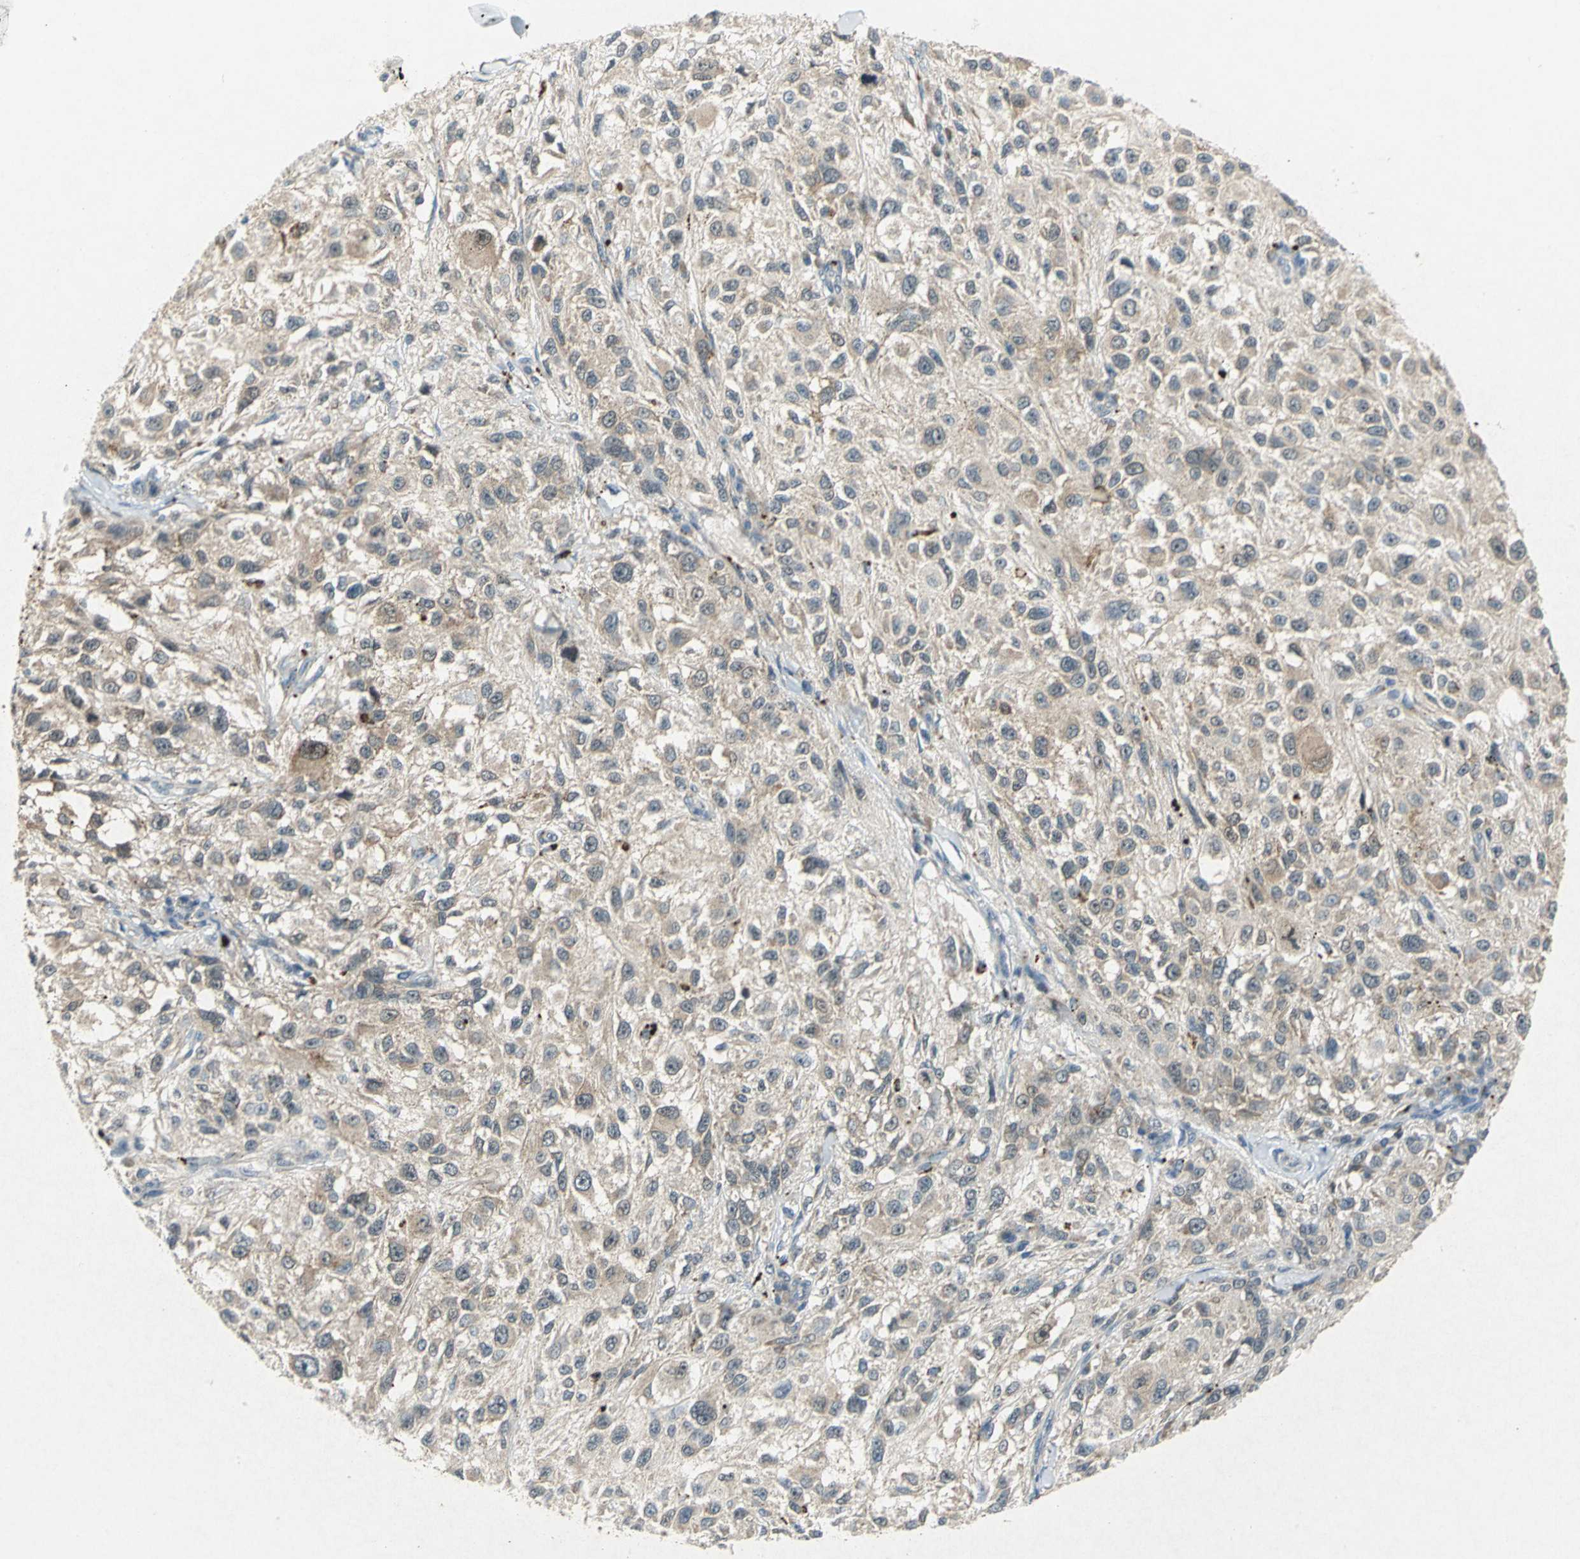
{"staining": {"intensity": "weak", "quantity": ">75%", "location": "cytoplasmic/membranous"}, "tissue": "melanoma", "cell_type": "Tumor cells", "image_type": "cancer", "snomed": [{"axis": "morphology", "description": "Necrosis, NOS"}, {"axis": "morphology", "description": "Malignant melanoma, NOS"}, {"axis": "topography", "description": "Skin"}], "caption": "Immunohistochemistry image of melanoma stained for a protein (brown), which demonstrates low levels of weak cytoplasmic/membranous expression in approximately >75% of tumor cells.", "gene": "PIN1", "patient": {"sex": "female", "age": 87}}